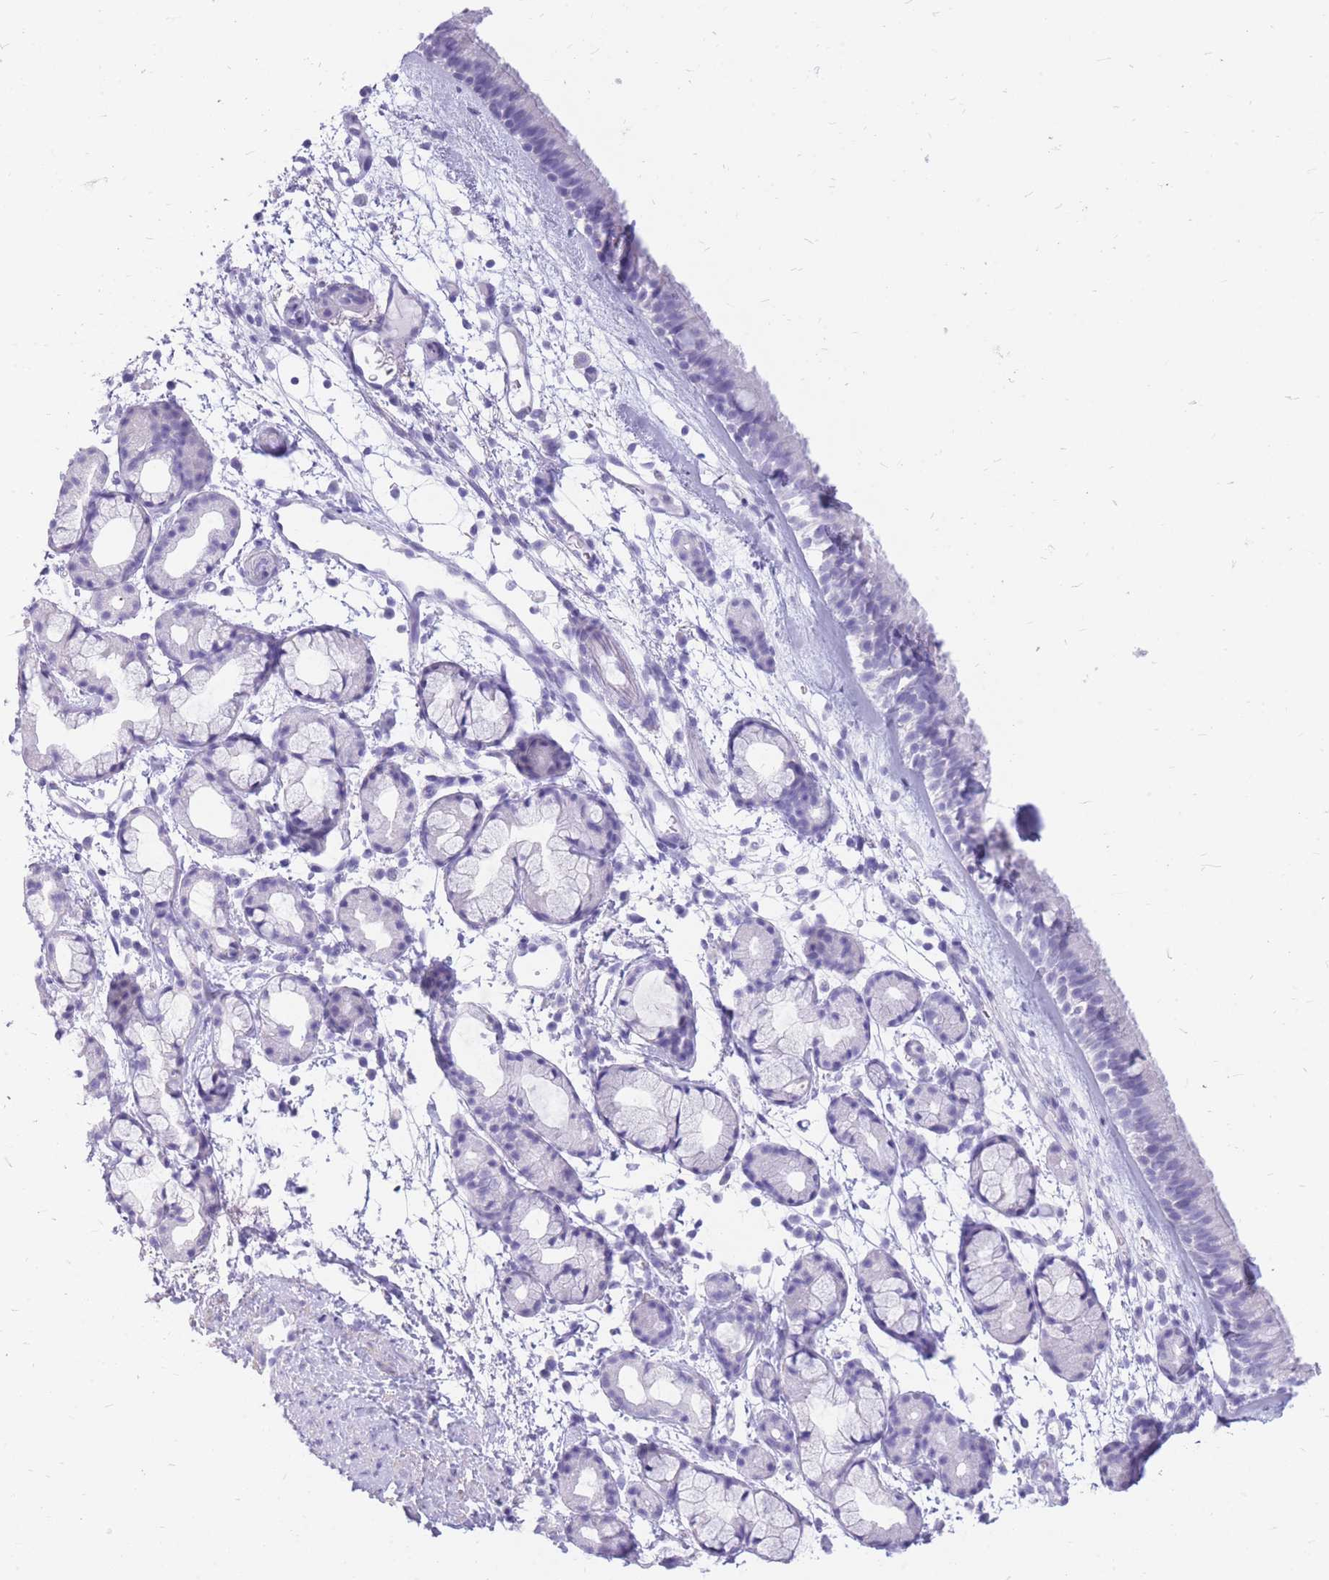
{"staining": {"intensity": "negative", "quantity": "none", "location": "none"}, "tissue": "nasopharynx", "cell_type": "Respiratory epithelial cells", "image_type": "normal", "snomed": [{"axis": "morphology", "description": "Normal tissue, NOS"}, {"axis": "topography", "description": "Nasopharynx"}], "caption": "The photomicrograph shows no significant staining in respiratory epithelial cells of nasopharynx. (DAB immunohistochemistry visualized using brightfield microscopy, high magnification).", "gene": "CYP21A2", "patient": {"sex": "female", "age": 81}}